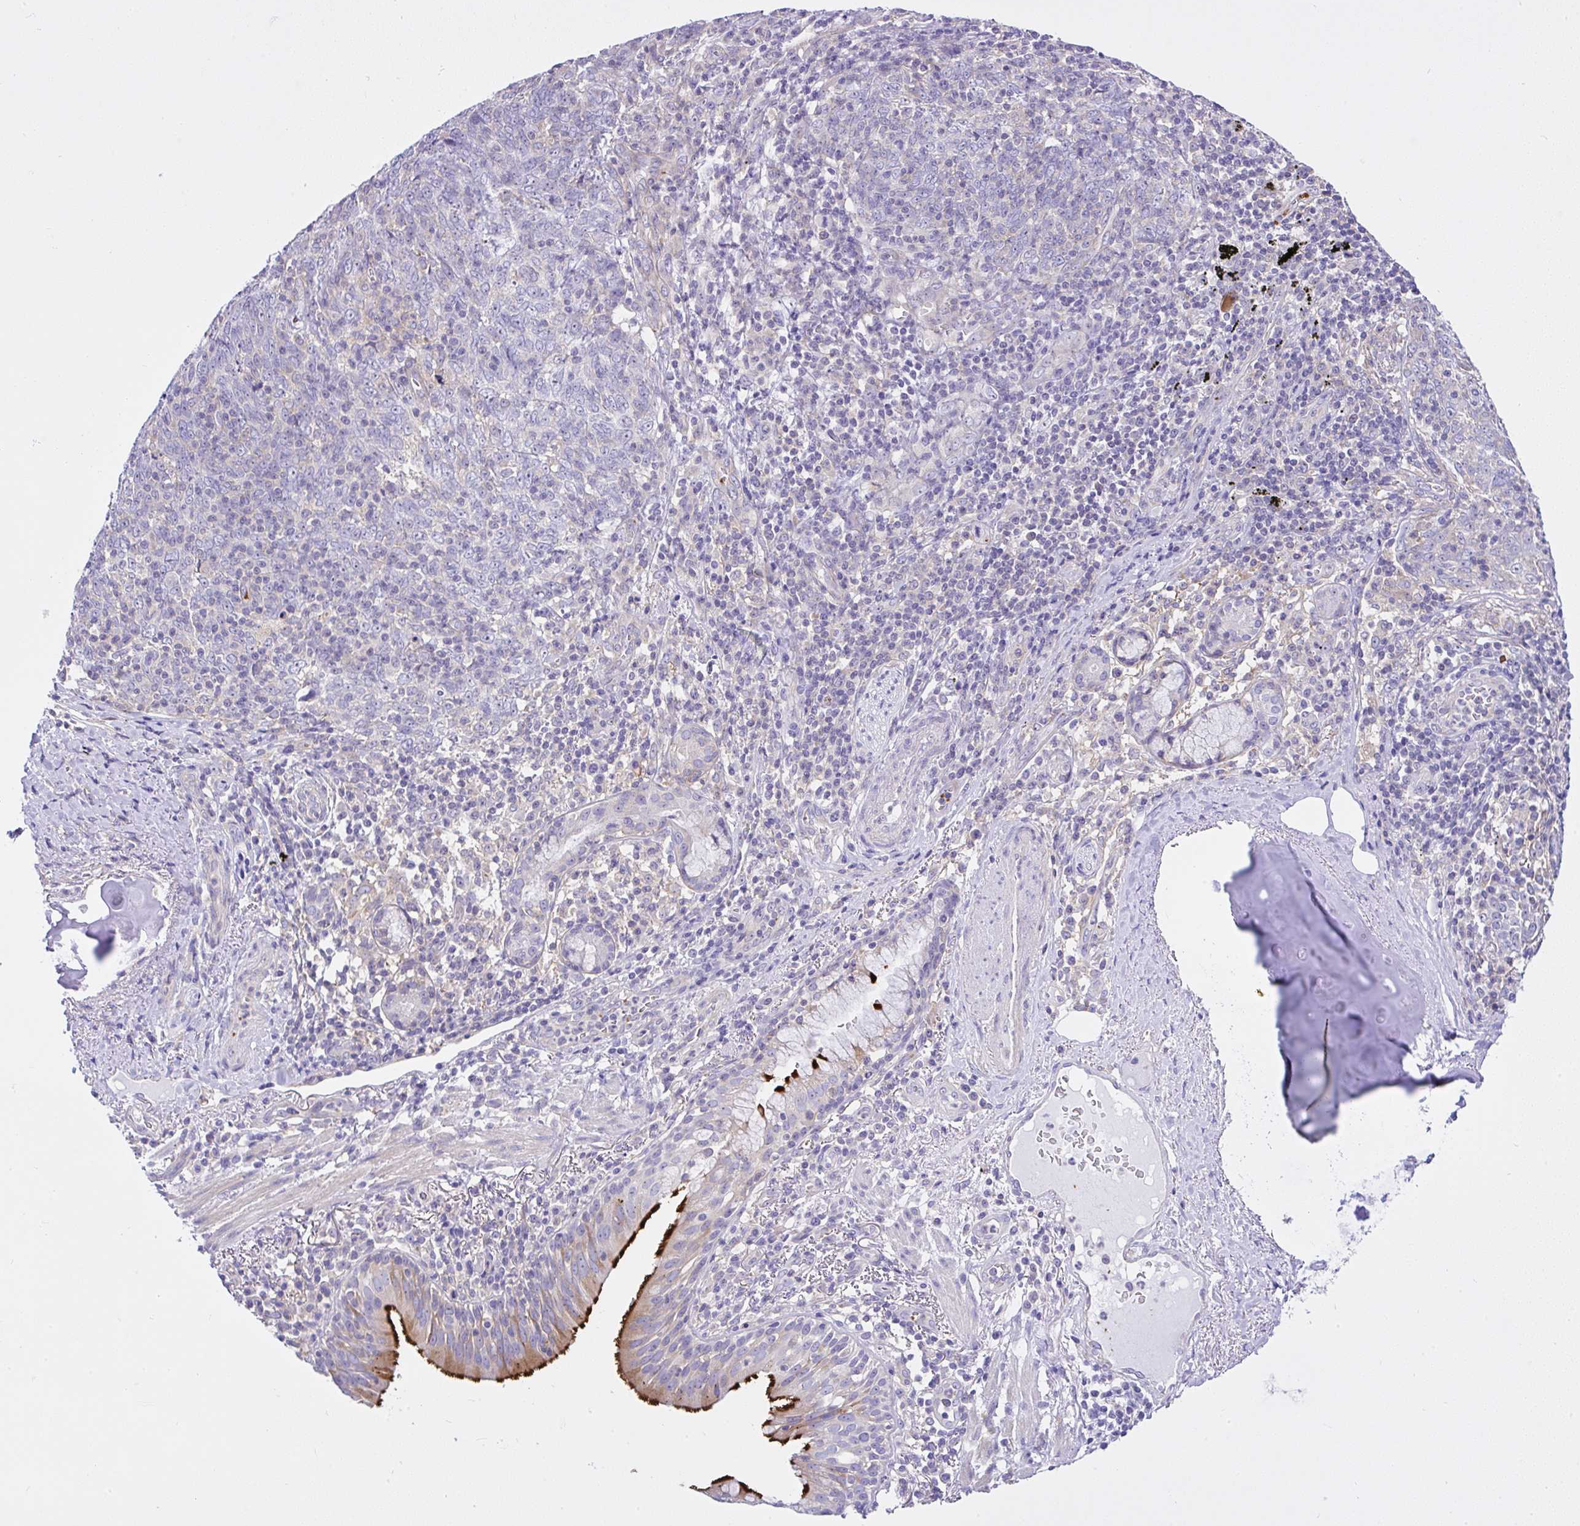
{"staining": {"intensity": "negative", "quantity": "none", "location": "none"}, "tissue": "lung cancer", "cell_type": "Tumor cells", "image_type": "cancer", "snomed": [{"axis": "morphology", "description": "Squamous cell carcinoma, NOS"}, {"axis": "topography", "description": "Lung"}], "caption": "This is an IHC image of squamous cell carcinoma (lung). There is no expression in tumor cells.", "gene": "CCDC142", "patient": {"sex": "female", "age": 72}}